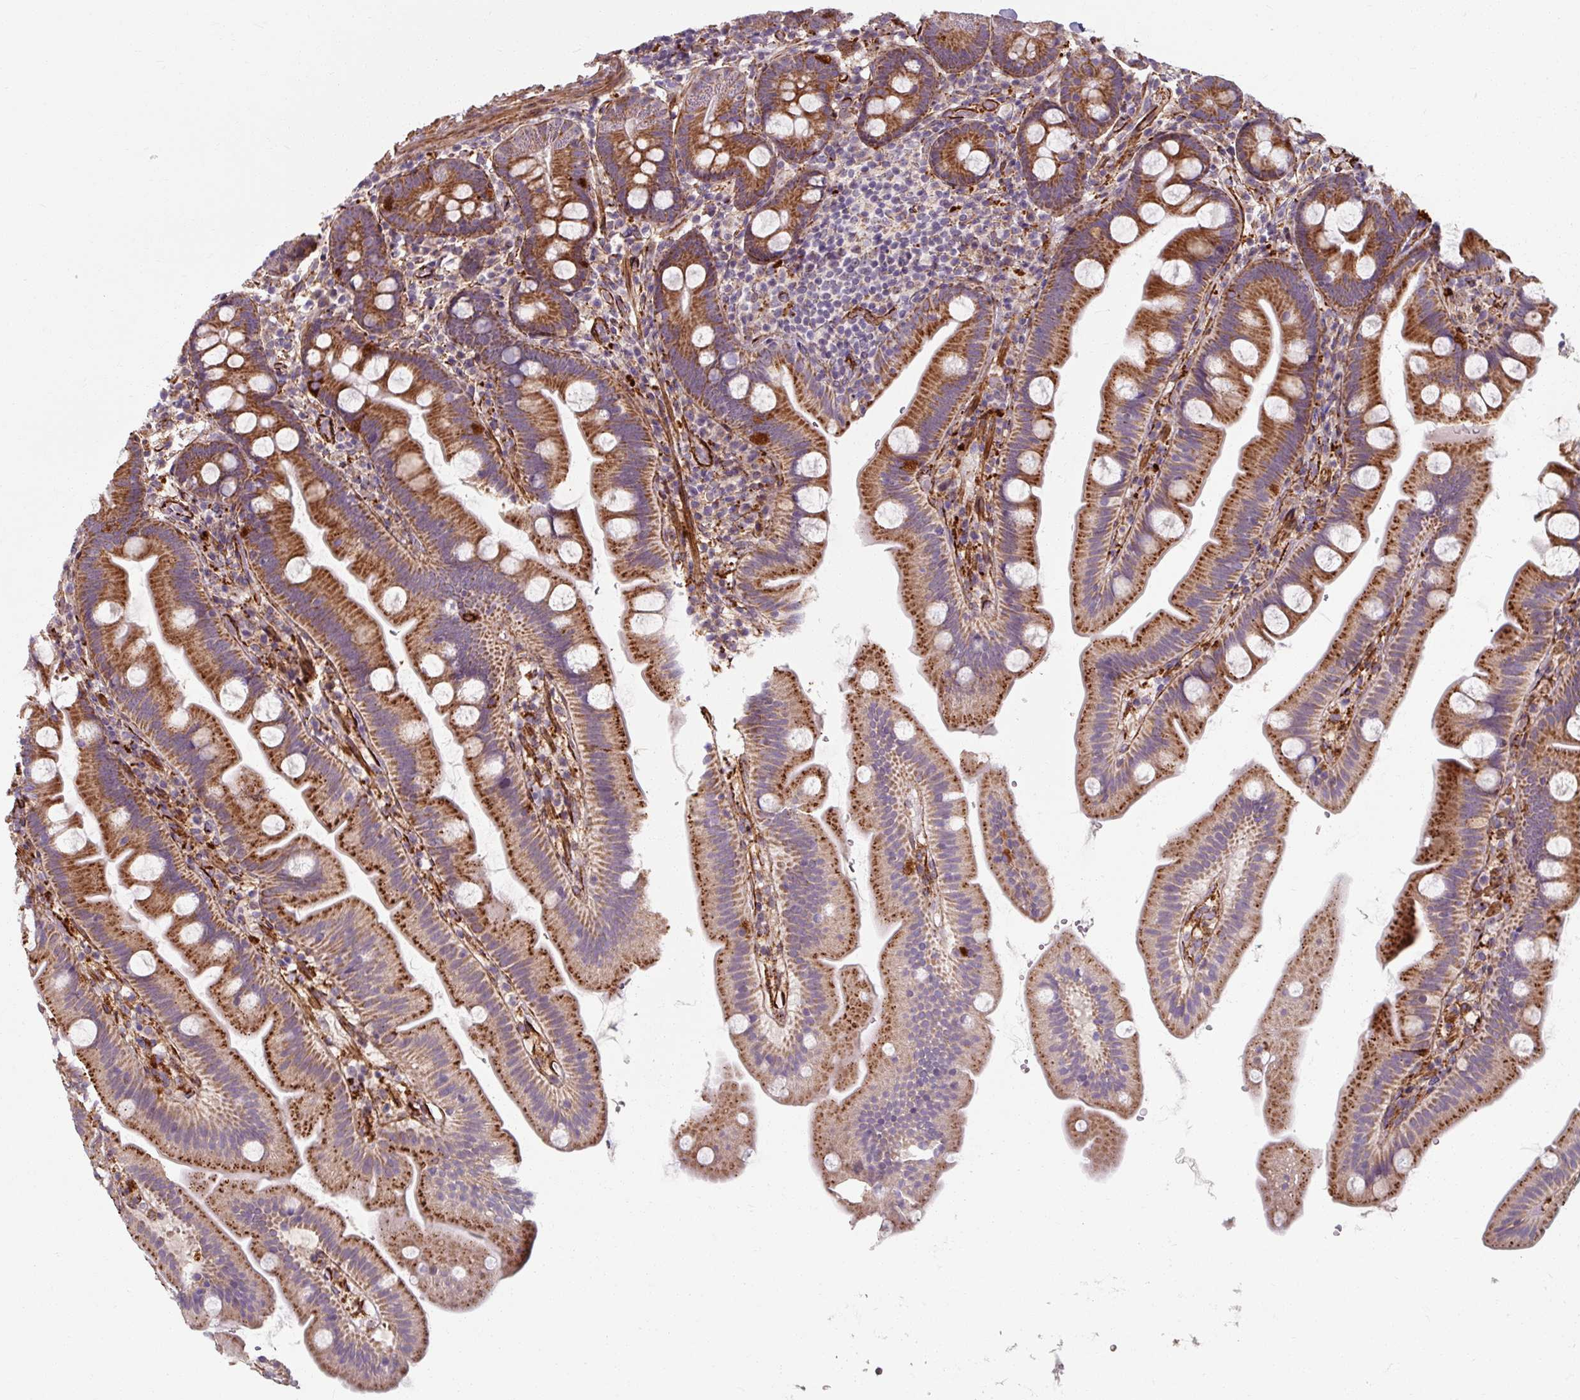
{"staining": {"intensity": "strong", "quantity": ">75%", "location": "cytoplasmic/membranous"}, "tissue": "small intestine", "cell_type": "Glandular cells", "image_type": "normal", "snomed": [{"axis": "morphology", "description": "Normal tissue, NOS"}, {"axis": "topography", "description": "Small intestine"}], "caption": "Small intestine stained for a protein (brown) displays strong cytoplasmic/membranous positive expression in approximately >75% of glandular cells.", "gene": "MRPS5", "patient": {"sex": "female", "age": 68}}